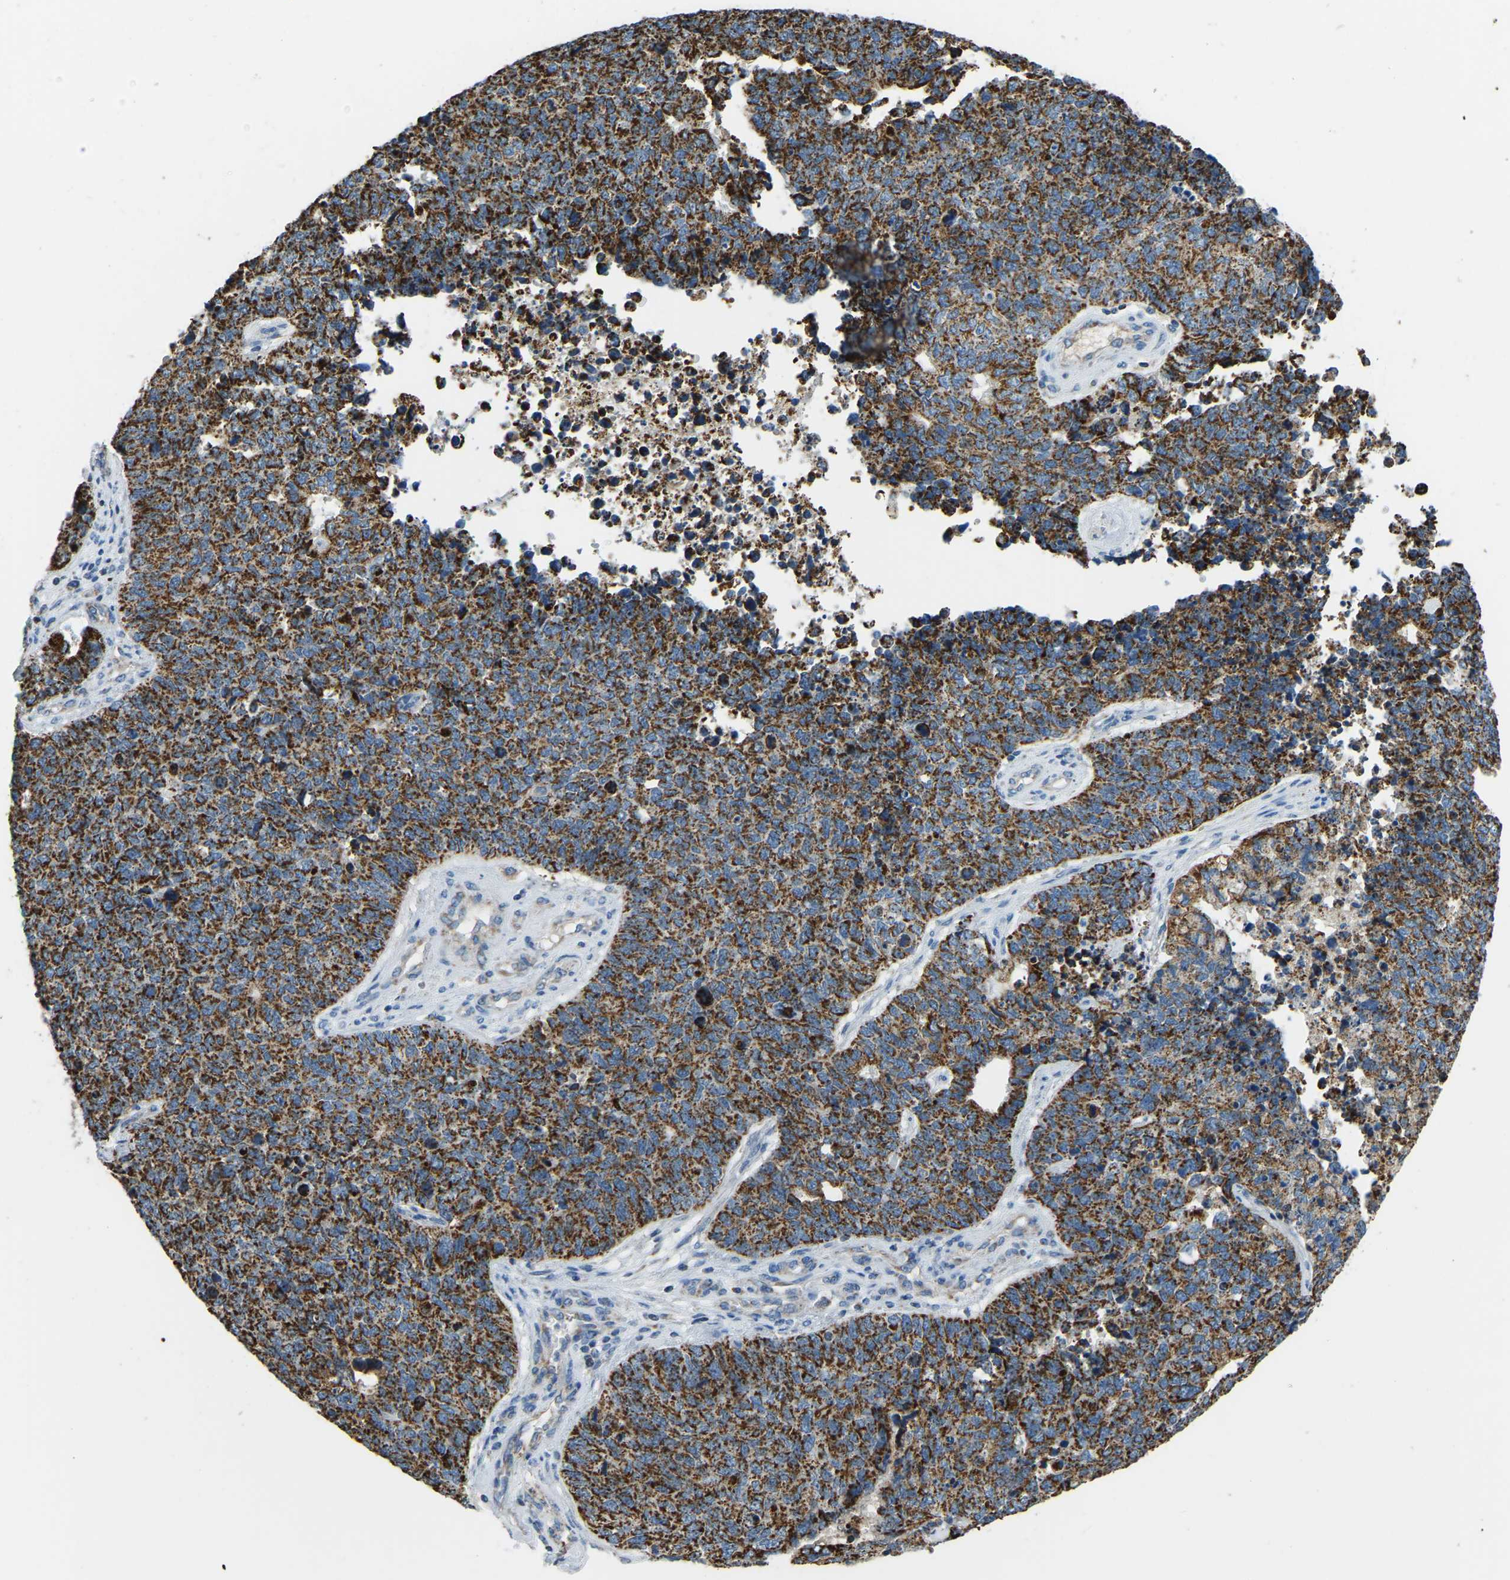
{"staining": {"intensity": "strong", "quantity": ">75%", "location": "cytoplasmic/membranous"}, "tissue": "cervical cancer", "cell_type": "Tumor cells", "image_type": "cancer", "snomed": [{"axis": "morphology", "description": "Squamous cell carcinoma, NOS"}, {"axis": "topography", "description": "Cervix"}], "caption": "Cervical squamous cell carcinoma tissue displays strong cytoplasmic/membranous staining in approximately >75% of tumor cells Immunohistochemistry stains the protein in brown and the nuclei are stained blue.", "gene": "ZNF200", "patient": {"sex": "female", "age": 63}}